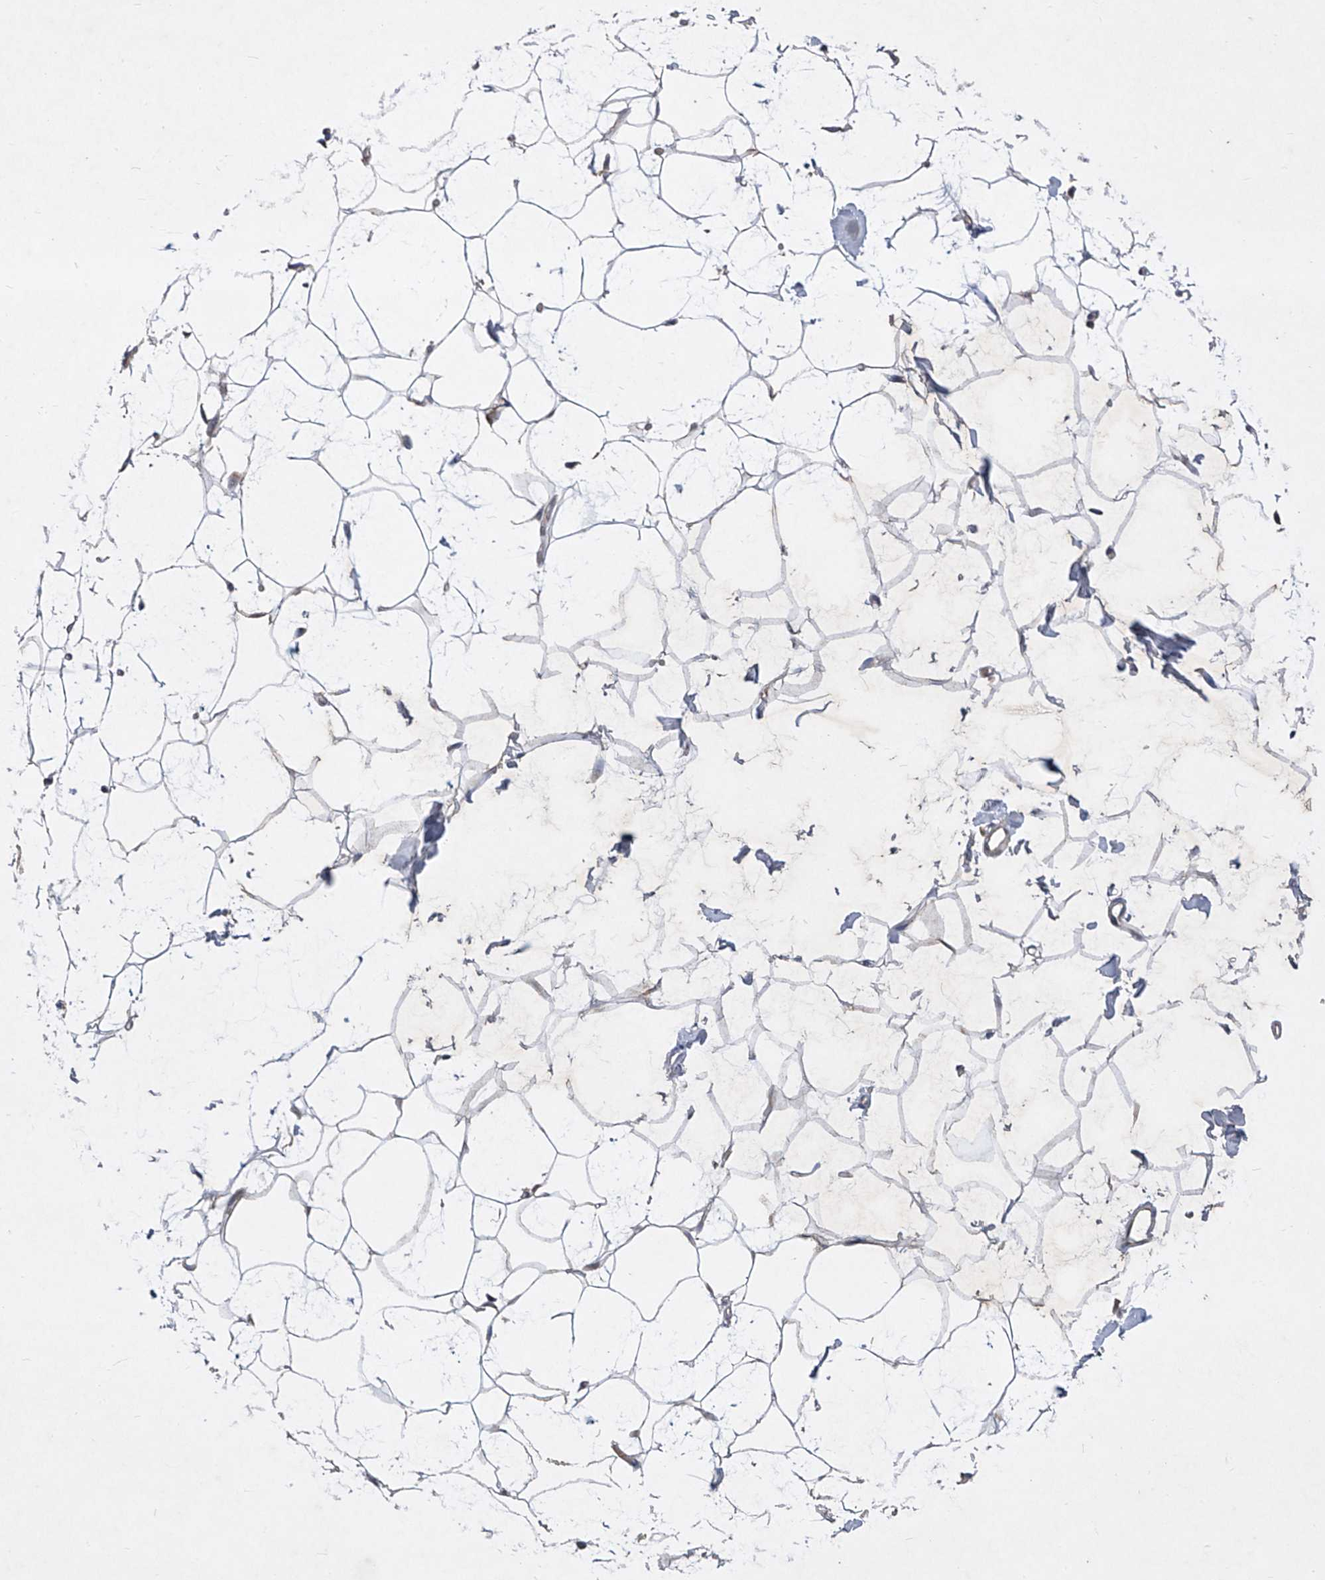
{"staining": {"intensity": "negative", "quantity": "none", "location": "none"}, "tissue": "adipose tissue", "cell_type": "Adipocytes", "image_type": "normal", "snomed": [{"axis": "morphology", "description": "Normal tissue, NOS"}, {"axis": "topography", "description": "Breast"}], "caption": "High magnification brightfield microscopy of benign adipose tissue stained with DAB (brown) and counterstained with hematoxylin (blue): adipocytes show no significant staining. (Immunohistochemistry (ihc), brightfield microscopy, high magnification).", "gene": "COQ3", "patient": {"sex": "female", "age": 23}}